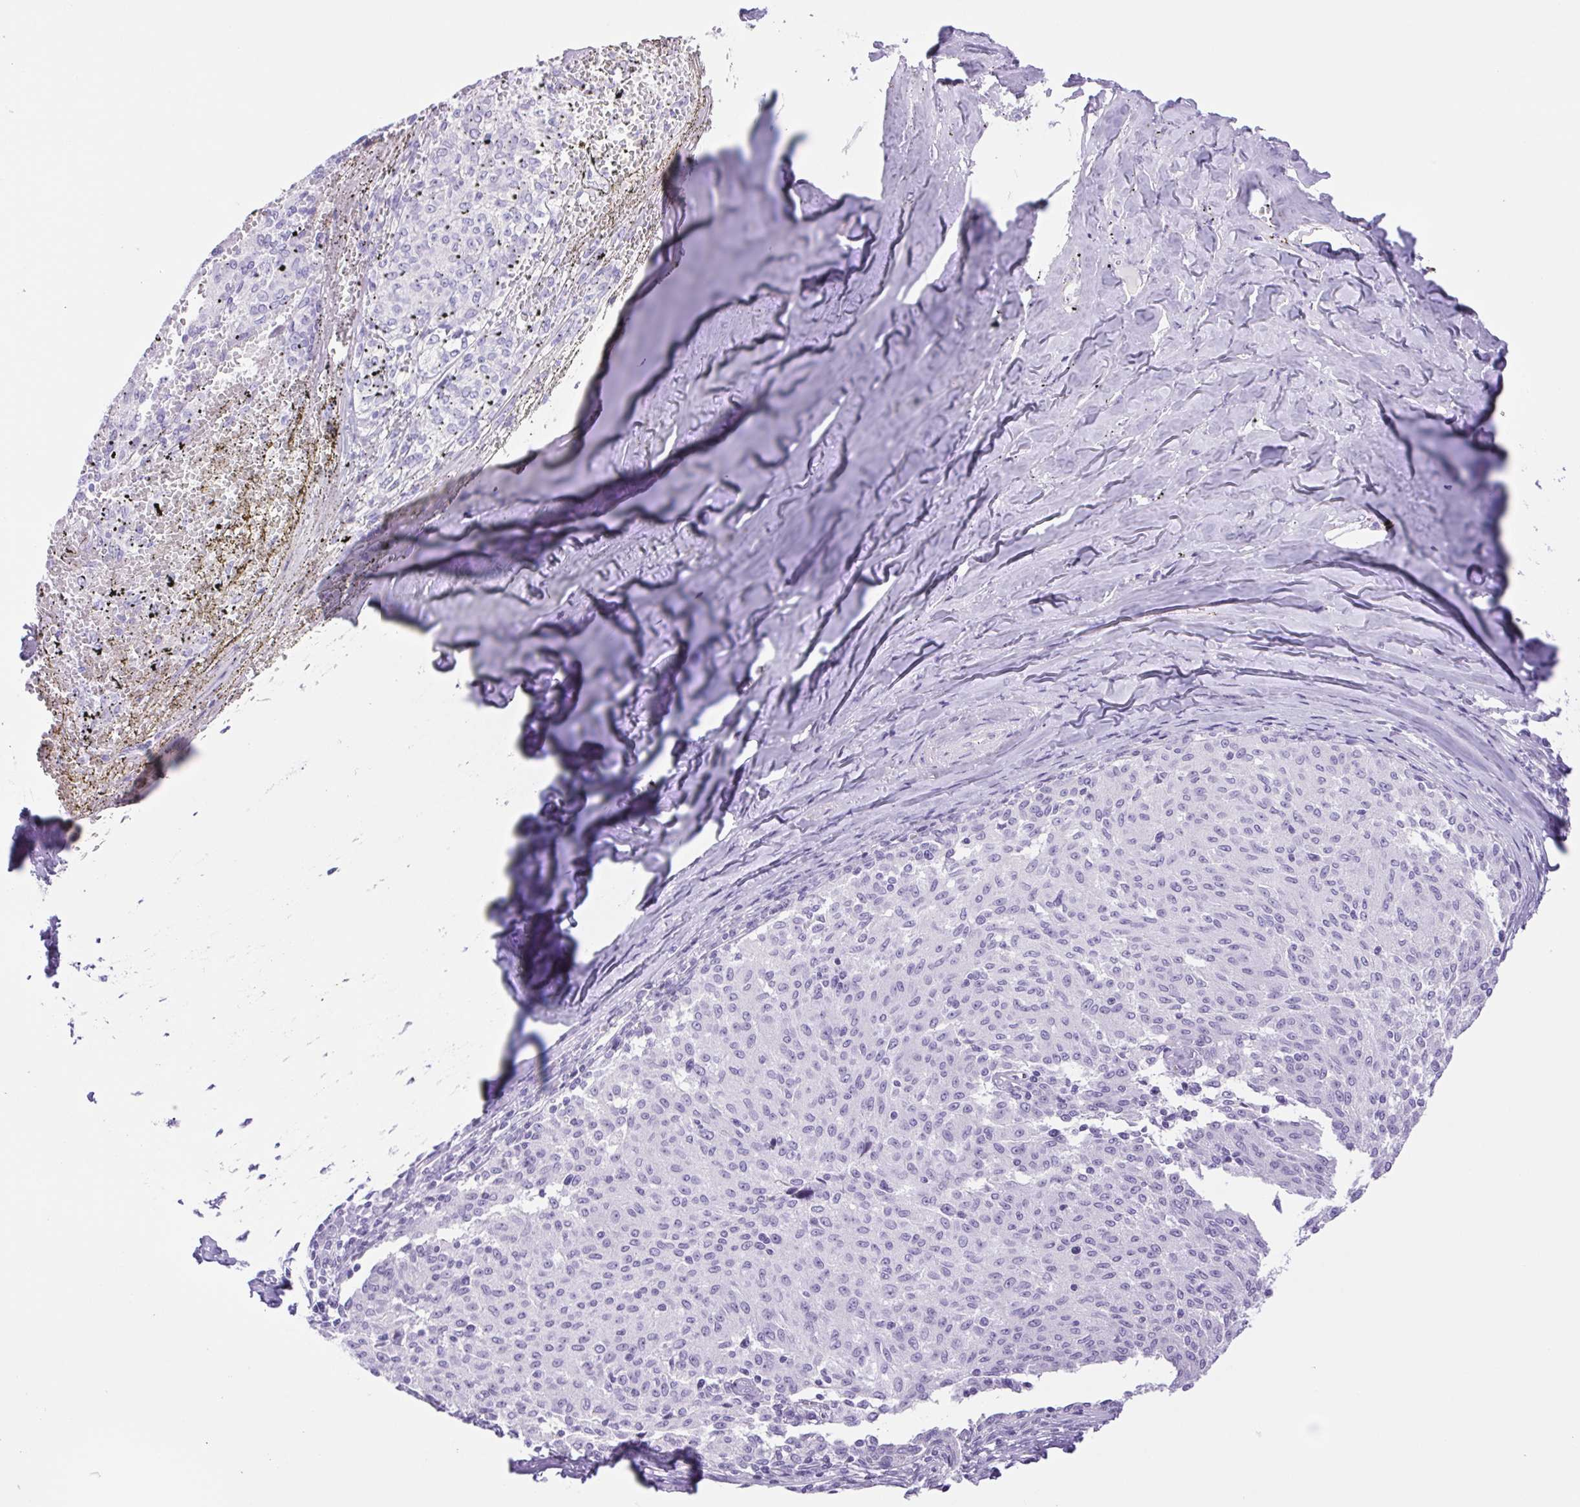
{"staining": {"intensity": "negative", "quantity": "none", "location": "none"}, "tissue": "melanoma", "cell_type": "Tumor cells", "image_type": "cancer", "snomed": [{"axis": "morphology", "description": "Malignant melanoma, NOS"}, {"axis": "topography", "description": "Skin"}], "caption": "Melanoma was stained to show a protein in brown. There is no significant staining in tumor cells.", "gene": "CDSN", "patient": {"sex": "female", "age": 72}}